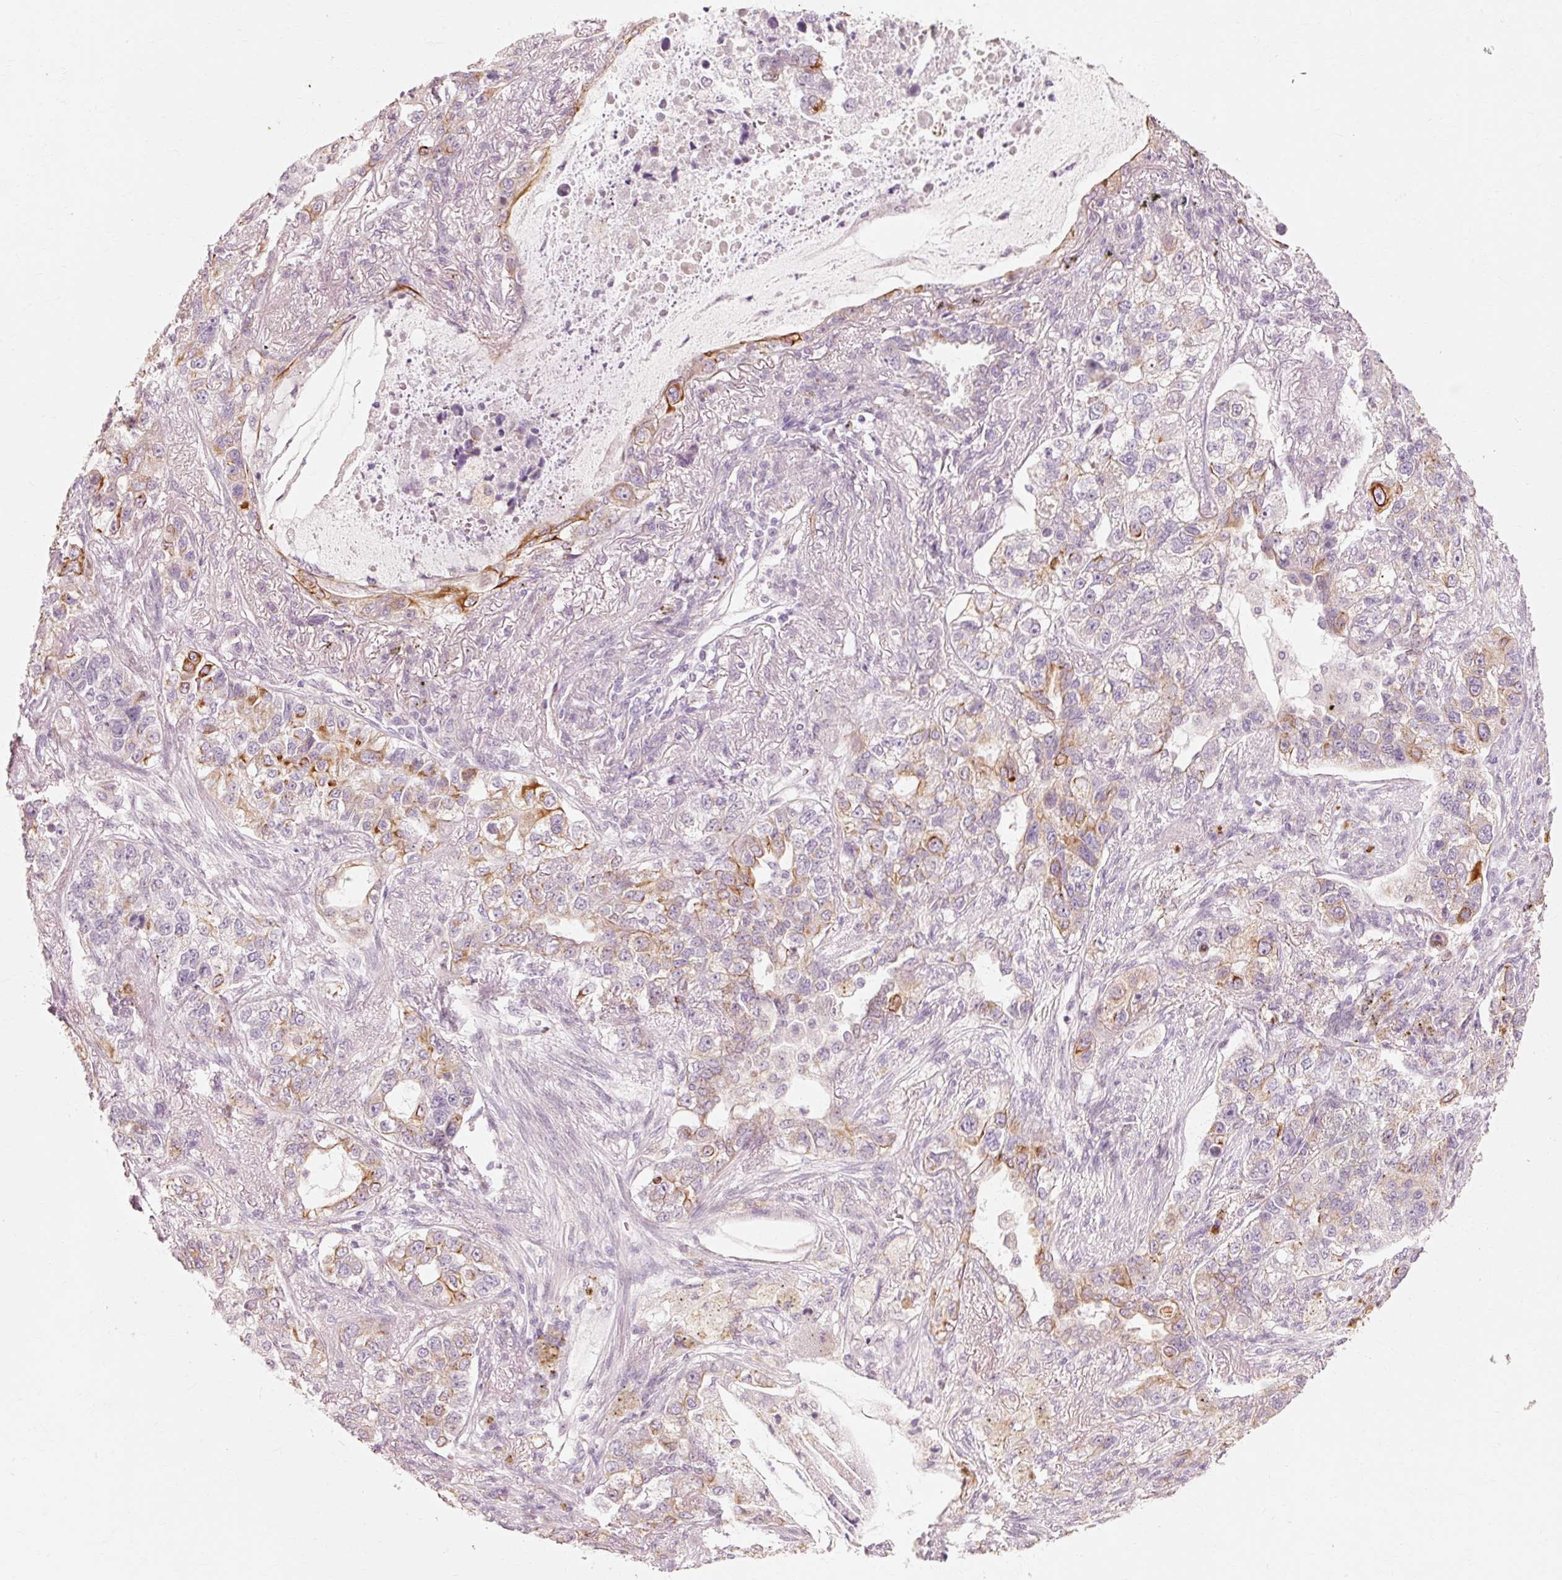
{"staining": {"intensity": "strong", "quantity": "<25%", "location": "cytoplasmic/membranous"}, "tissue": "lung cancer", "cell_type": "Tumor cells", "image_type": "cancer", "snomed": [{"axis": "morphology", "description": "Adenocarcinoma, NOS"}, {"axis": "topography", "description": "Lung"}], "caption": "Immunohistochemistry (IHC) of human adenocarcinoma (lung) displays medium levels of strong cytoplasmic/membranous expression in approximately <25% of tumor cells.", "gene": "TRIM73", "patient": {"sex": "male", "age": 49}}